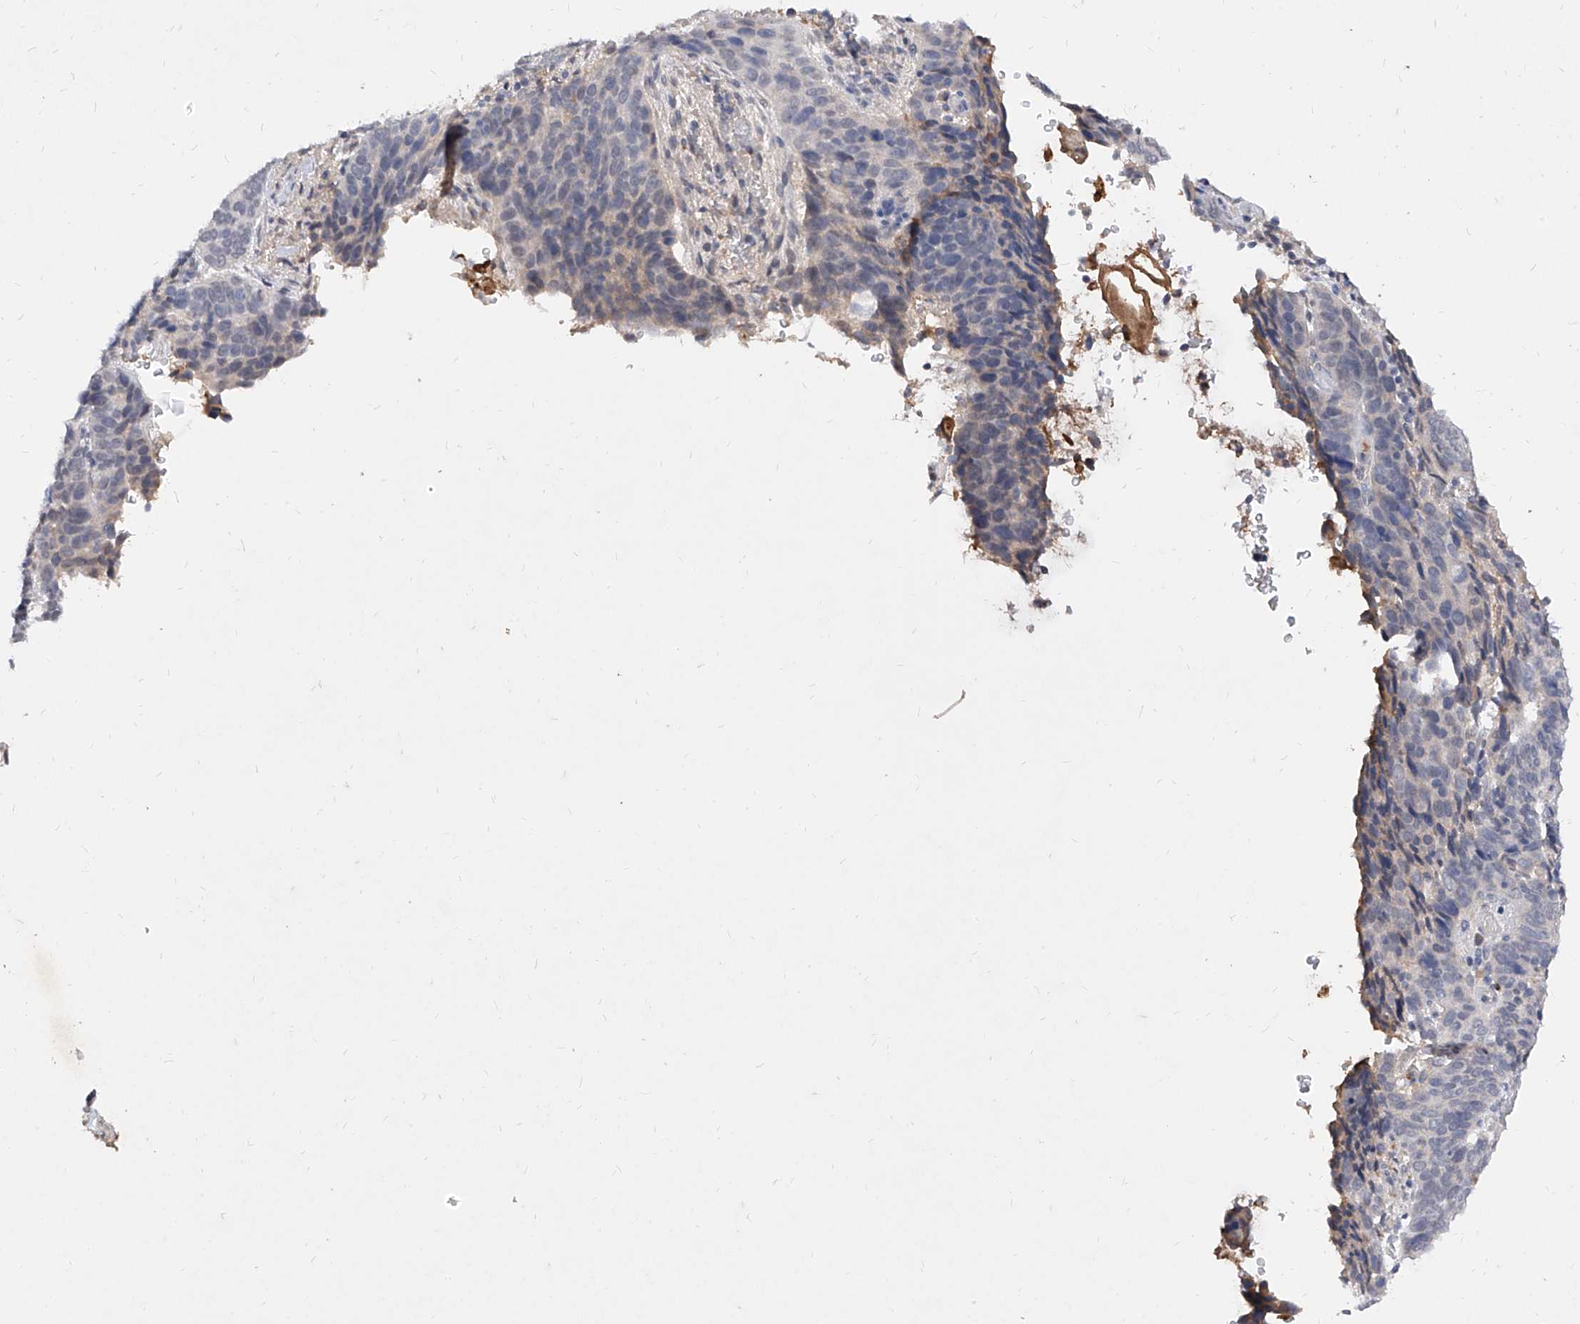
{"staining": {"intensity": "negative", "quantity": "none", "location": "none"}, "tissue": "cervical cancer", "cell_type": "Tumor cells", "image_type": "cancer", "snomed": [{"axis": "morphology", "description": "Squamous cell carcinoma, NOS"}, {"axis": "topography", "description": "Cervix"}], "caption": "Squamous cell carcinoma (cervical) was stained to show a protein in brown. There is no significant expression in tumor cells.", "gene": "C4A", "patient": {"sex": "female", "age": 60}}